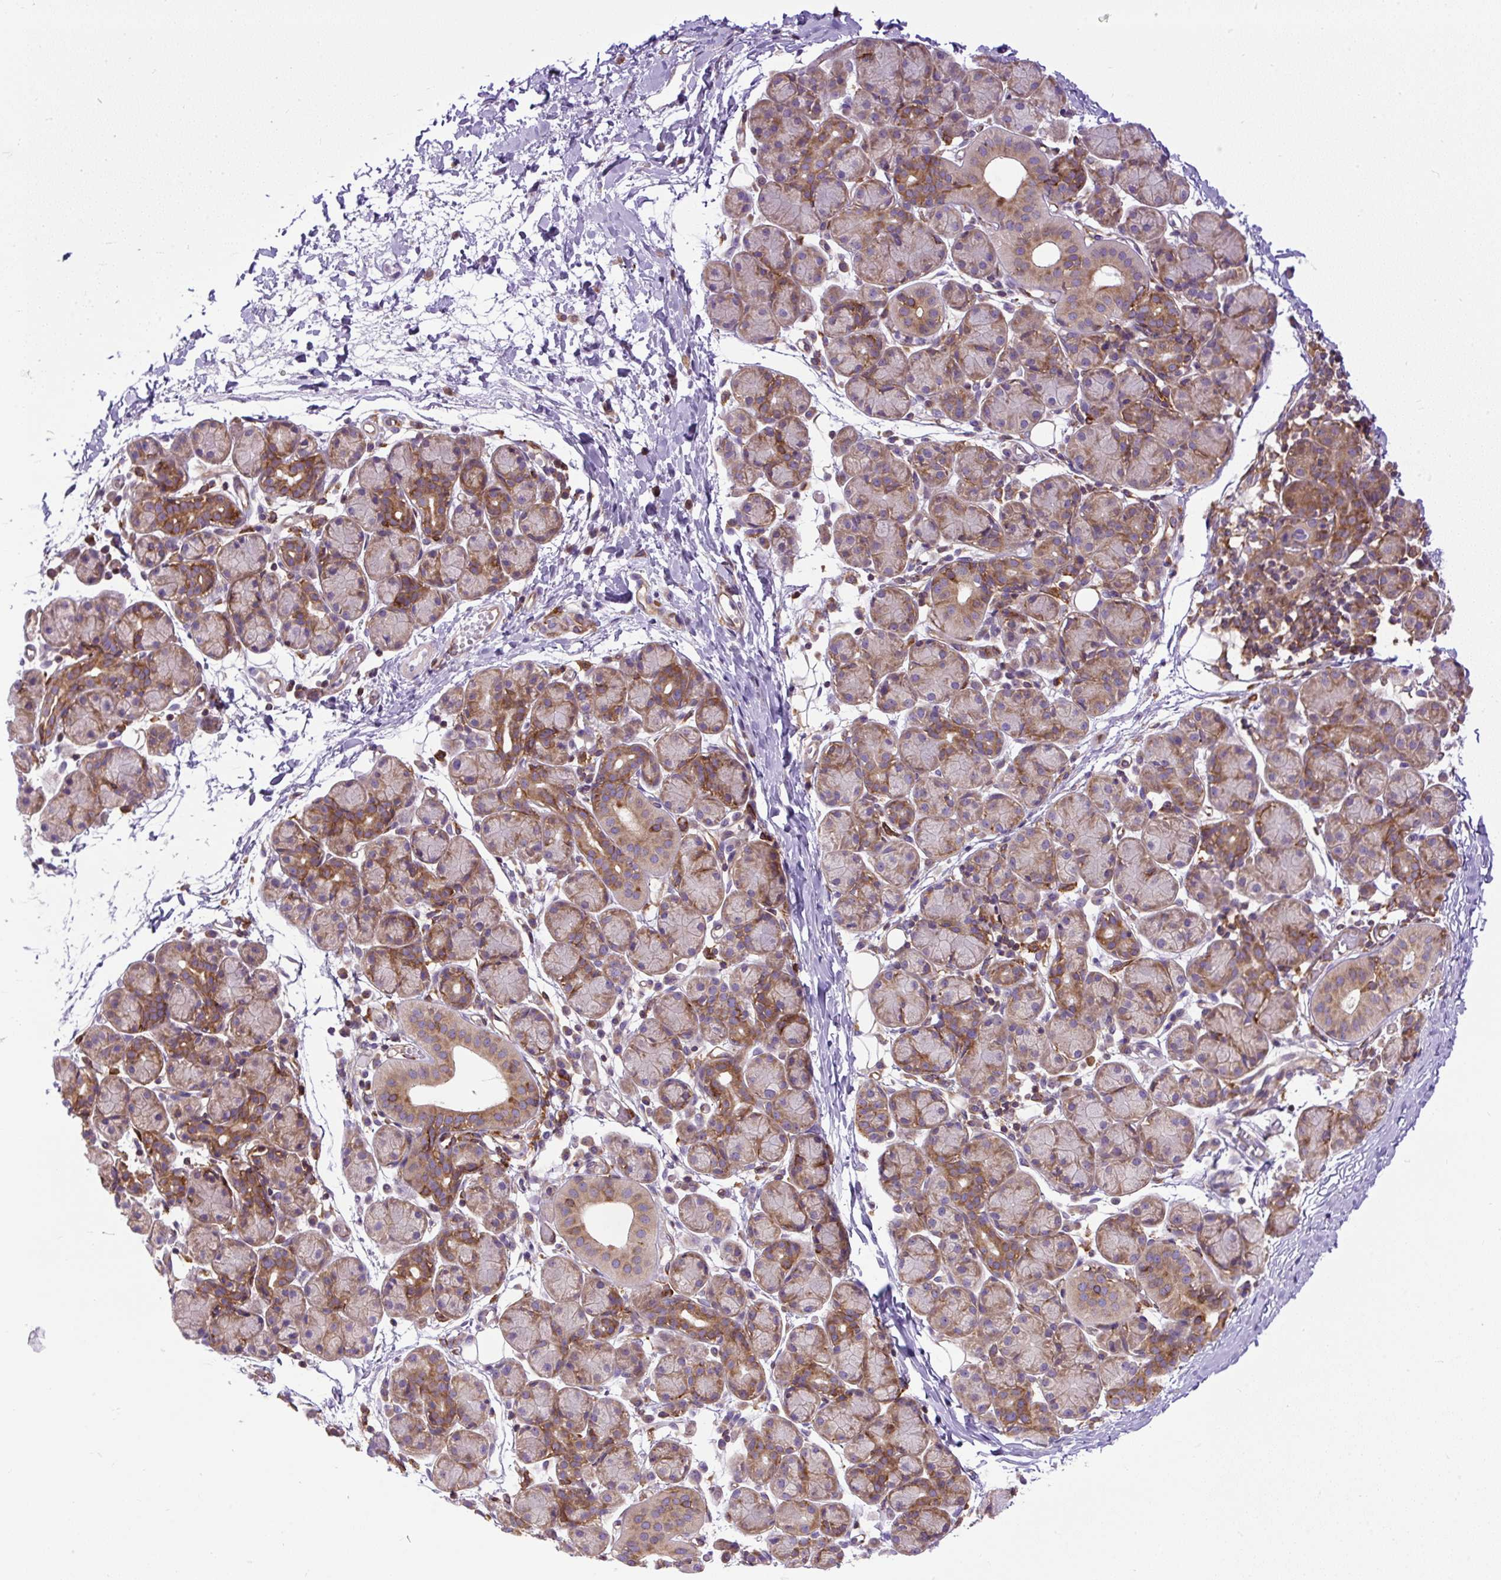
{"staining": {"intensity": "moderate", "quantity": "25%-75%", "location": "cytoplasmic/membranous"}, "tissue": "salivary gland", "cell_type": "Glandular cells", "image_type": "normal", "snomed": [{"axis": "morphology", "description": "Normal tissue, NOS"}, {"axis": "morphology", "description": "Inflammation, NOS"}, {"axis": "topography", "description": "Lymph node"}, {"axis": "topography", "description": "Salivary gland"}], "caption": "Salivary gland stained with IHC shows moderate cytoplasmic/membranous expression in about 25%-75% of glandular cells.", "gene": "MAP1S", "patient": {"sex": "male", "age": 3}}